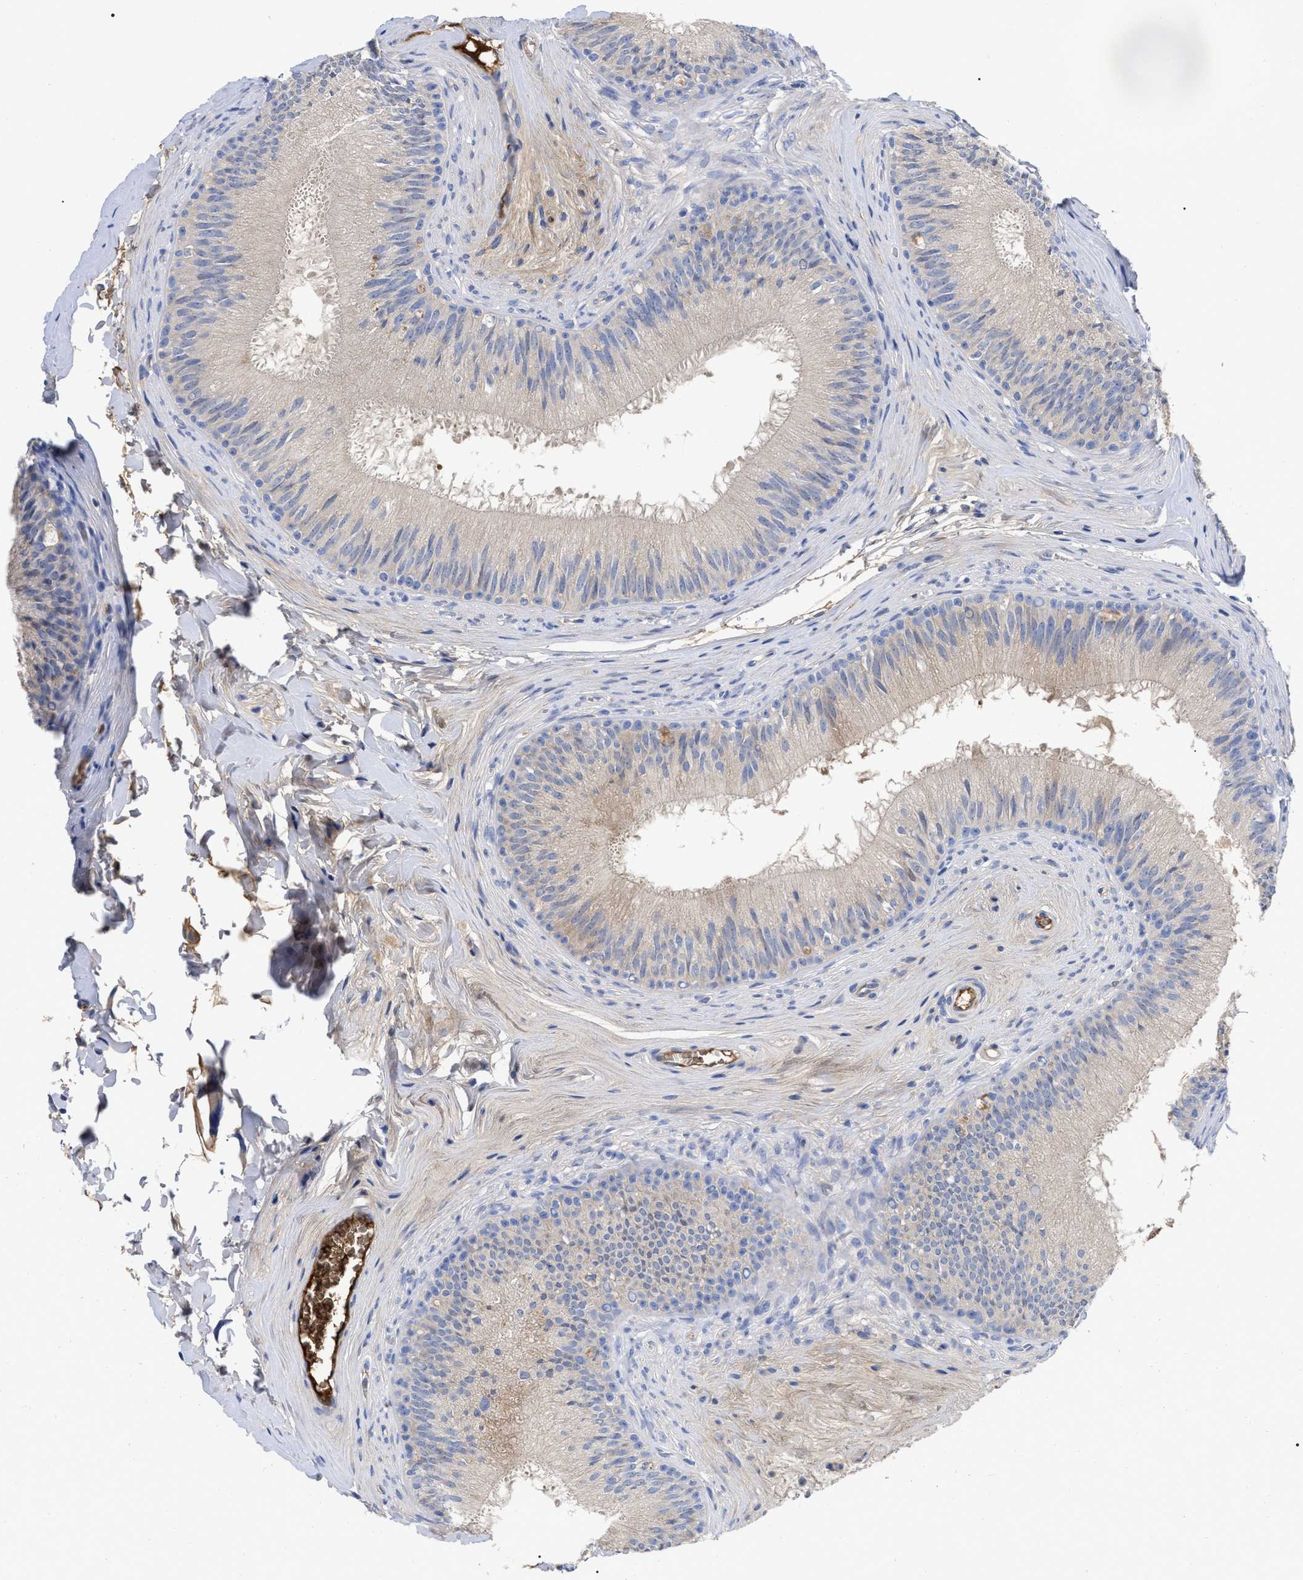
{"staining": {"intensity": "weak", "quantity": "25%-75%", "location": "cytoplasmic/membranous"}, "tissue": "epididymis", "cell_type": "Glandular cells", "image_type": "normal", "snomed": [{"axis": "morphology", "description": "Normal tissue, NOS"}, {"axis": "topography", "description": "Testis"}, {"axis": "topography", "description": "Epididymis"}], "caption": "This micrograph displays unremarkable epididymis stained with immunohistochemistry to label a protein in brown. The cytoplasmic/membranous of glandular cells show weak positivity for the protein. Nuclei are counter-stained blue.", "gene": "IGHV5", "patient": {"sex": "male", "age": 36}}